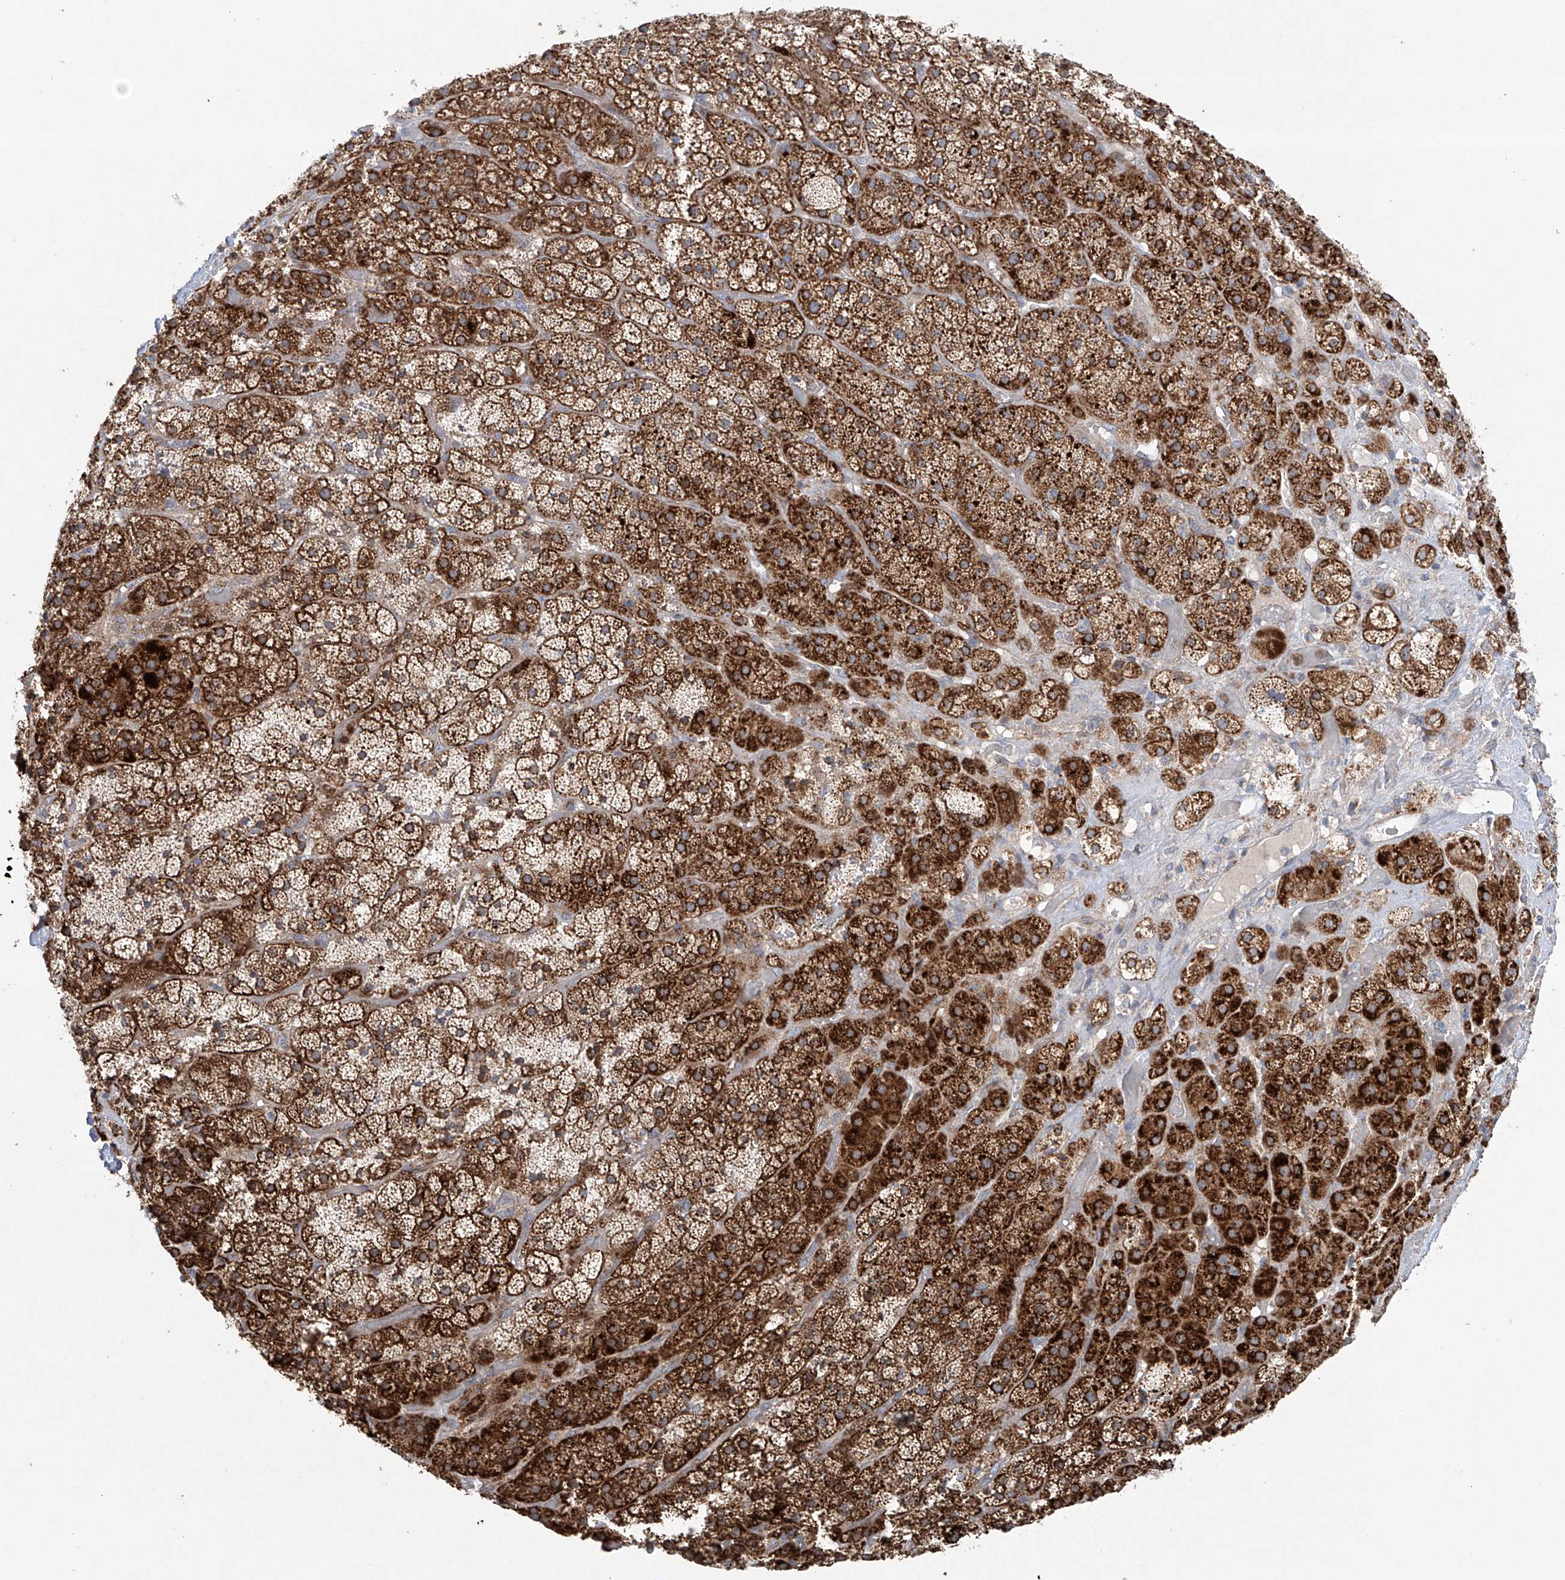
{"staining": {"intensity": "strong", "quantity": ">75%", "location": "cytoplasmic/membranous"}, "tissue": "adrenal gland", "cell_type": "Glandular cells", "image_type": "normal", "snomed": [{"axis": "morphology", "description": "Normal tissue, NOS"}, {"axis": "topography", "description": "Adrenal gland"}], "caption": "IHC histopathology image of unremarkable adrenal gland: adrenal gland stained using IHC reveals high levels of strong protein expression localized specifically in the cytoplasmic/membranous of glandular cells, appearing as a cytoplasmic/membranous brown color.", "gene": "KLC4", "patient": {"sex": "male", "age": 57}}